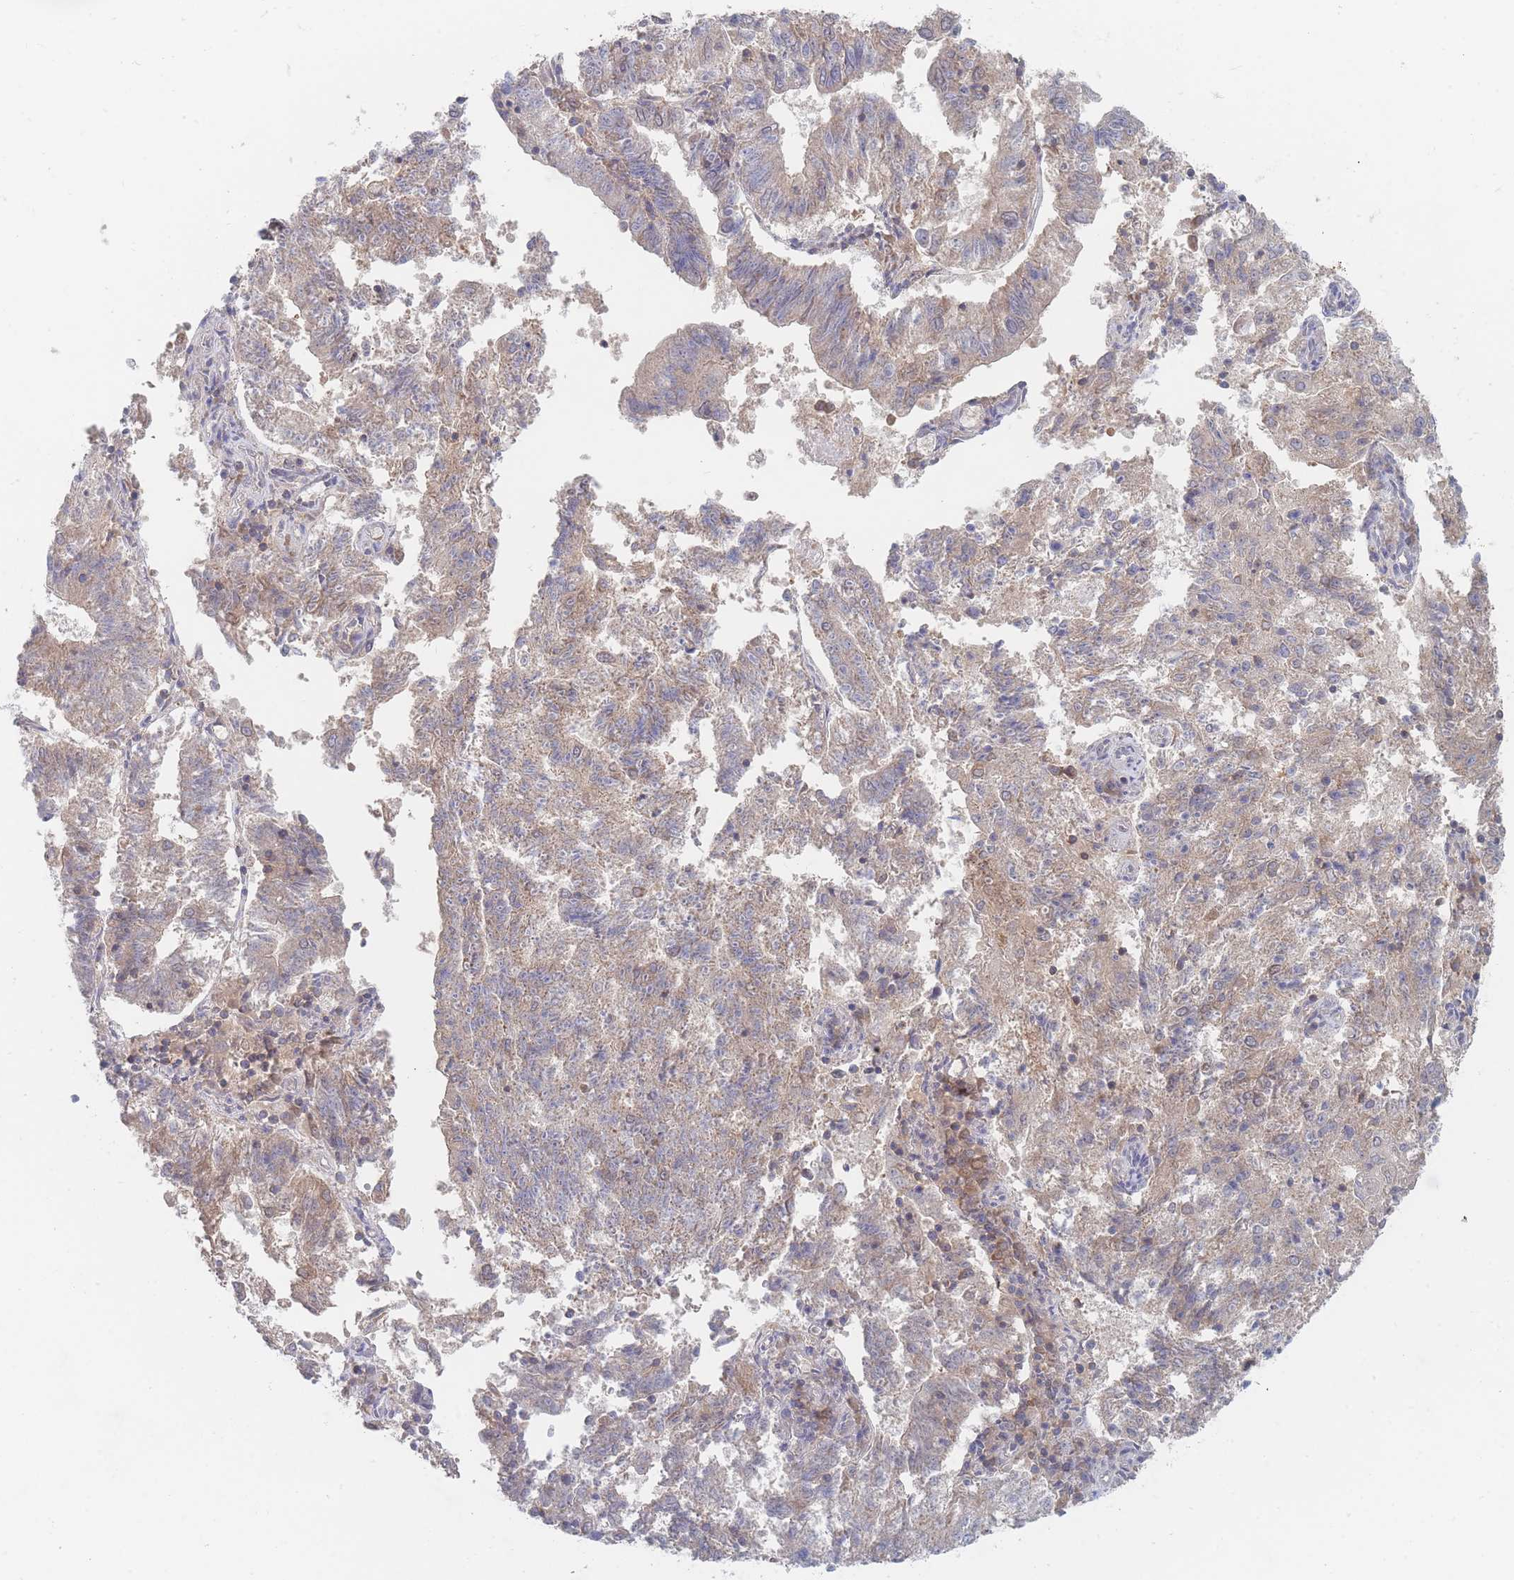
{"staining": {"intensity": "weak", "quantity": ">75%", "location": "cytoplasmic/membranous"}, "tissue": "endometrial cancer", "cell_type": "Tumor cells", "image_type": "cancer", "snomed": [{"axis": "morphology", "description": "Adenocarcinoma, NOS"}, {"axis": "topography", "description": "Endometrium"}], "caption": "Brown immunohistochemical staining in endometrial adenocarcinoma shows weak cytoplasmic/membranous expression in approximately >75% of tumor cells.", "gene": "PPP6C", "patient": {"sex": "female", "age": 82}}